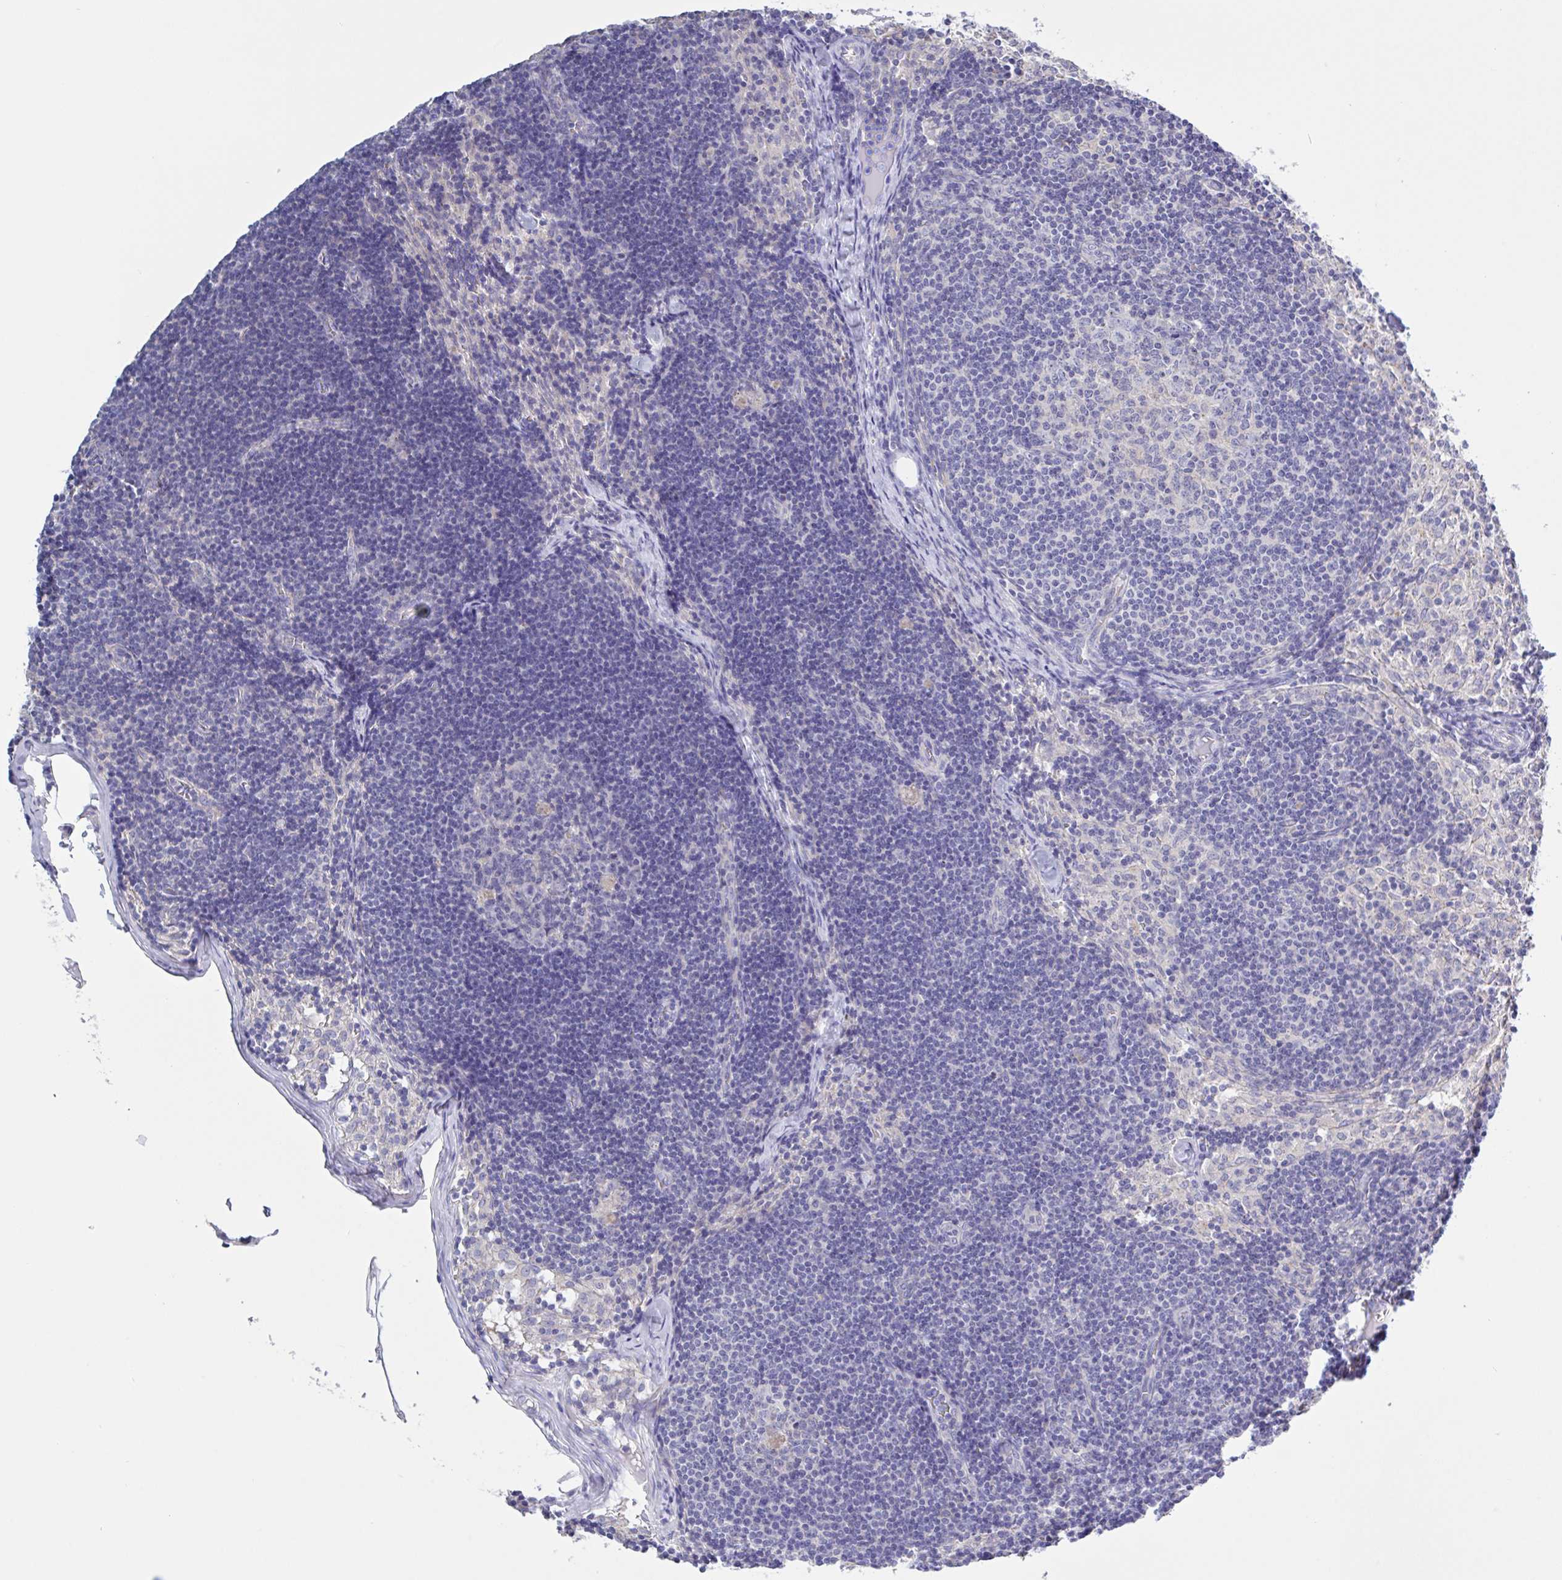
{"staining": {"intensity": "negative", "quantity": "none", "location": "none"}, "tissue": "lymph node", "cell_type": "Germinal center cells", "image_type": "normal", "snomed": [{"axis": "morphology", "description": "Normal tissue, NOS"}, {"axis": "topography", "description": "Lymph node"}], "caption": "Human lymph node stained for a protein using IHC demonstrates no staining in germinal center cells.", "gene": "CHMP5", "patient": {"sex": "female", "age": 31}}